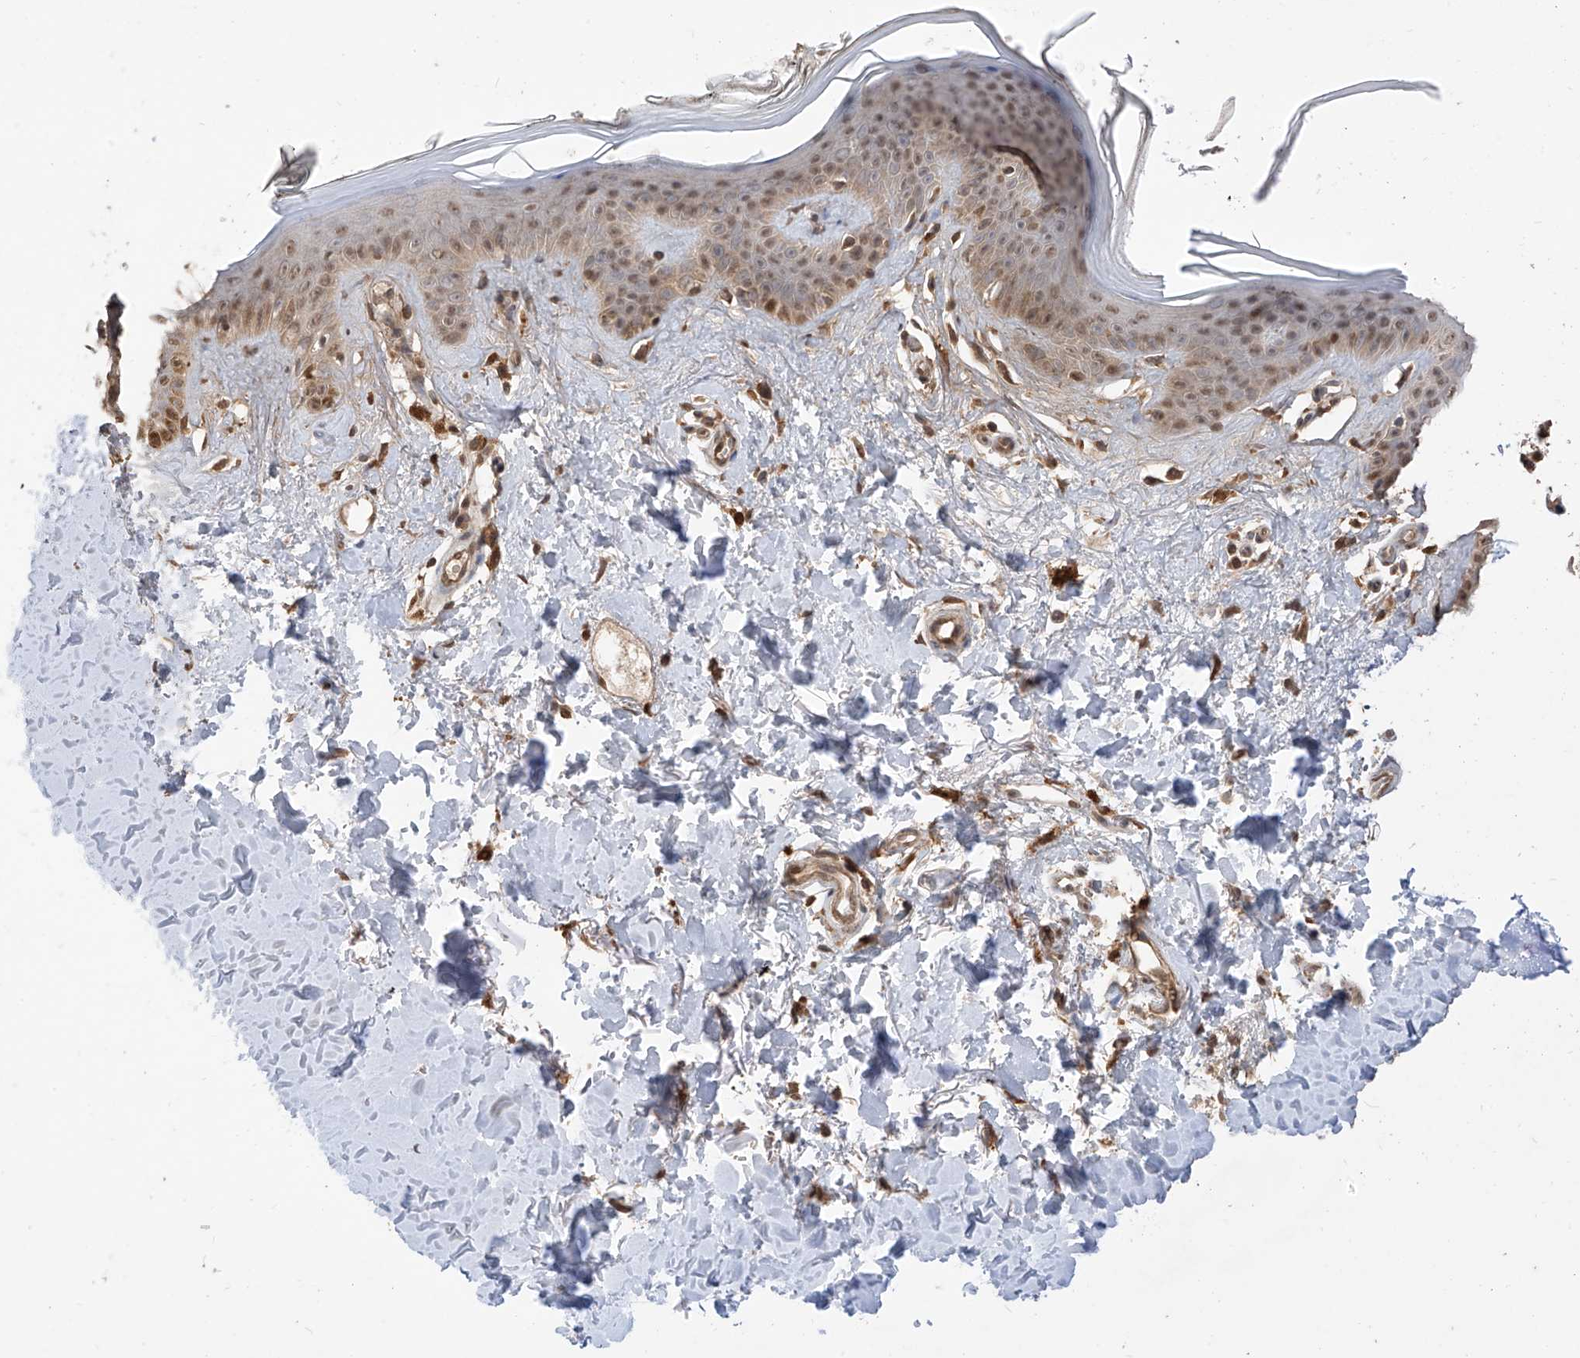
{"staining": {"intensity": "moderate", "quantity": ">75%", "location": "cytoplasmic/membranous,nuclear"}, "tissue": "skin", "cell_type": "Fibroblasts", "image_type": "normal", "snomed": [{"axis": "morphology", "description": "Normal tissue, NOS"}, {"axis": "topography", "description": "Skin"}], "caption": "The immunohistochemical stain highlights moderate cytoplasmic/membranous,nuclear positivity in fibroblasts of benign skin.", "gene": "LATS1", "patient": {"sex": "female", "age": 64}}